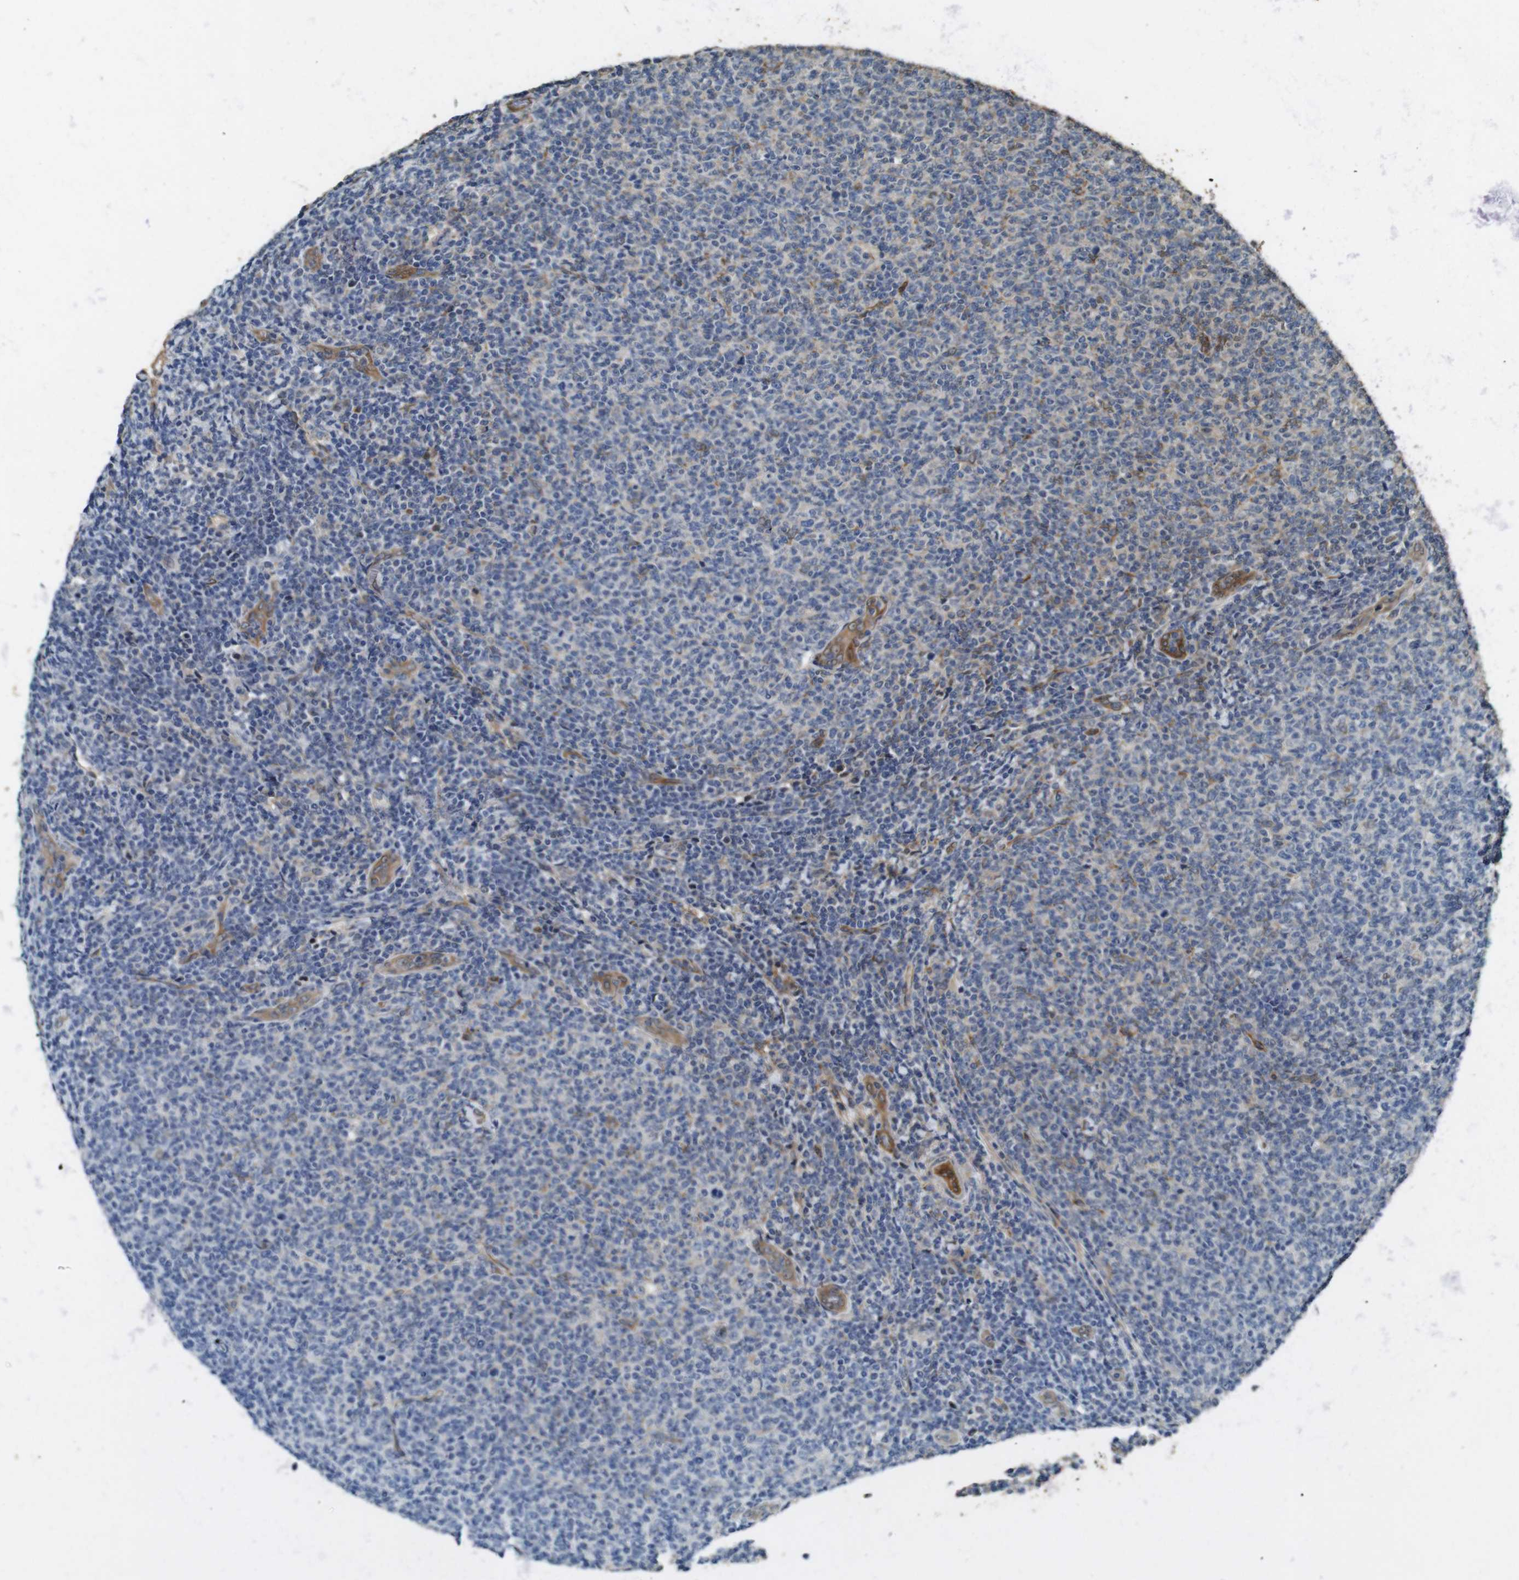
{"staining": {"intensity": "moderate", "quantity": "<25%", "location": "cytoplasmic/membranous"}, "tissue": "lymphoma", "cell_type": "Tumor cells", "image_type": "cancer", "snomed": [{"axis": "morphology", "description": "Malignant lymphoma, non-Hodgkin's type, Low grade"}, {"axis": "topography", "description": "Lymph node"}], "caption": "High-magnification brightfield microscopy of malignant lymphoma, non-Hodgkin's type (low-grade) stained with DAB (3,3'-diaminobenzidine) (brown) and counterstained with hematoxylin (blue). tumor cells exhibit moderate cytoplasmic/membranous staining is appreciated in about<25% of cells.", "gene": "CNPY4", "patient": {"sex": "male", "age": 66}}